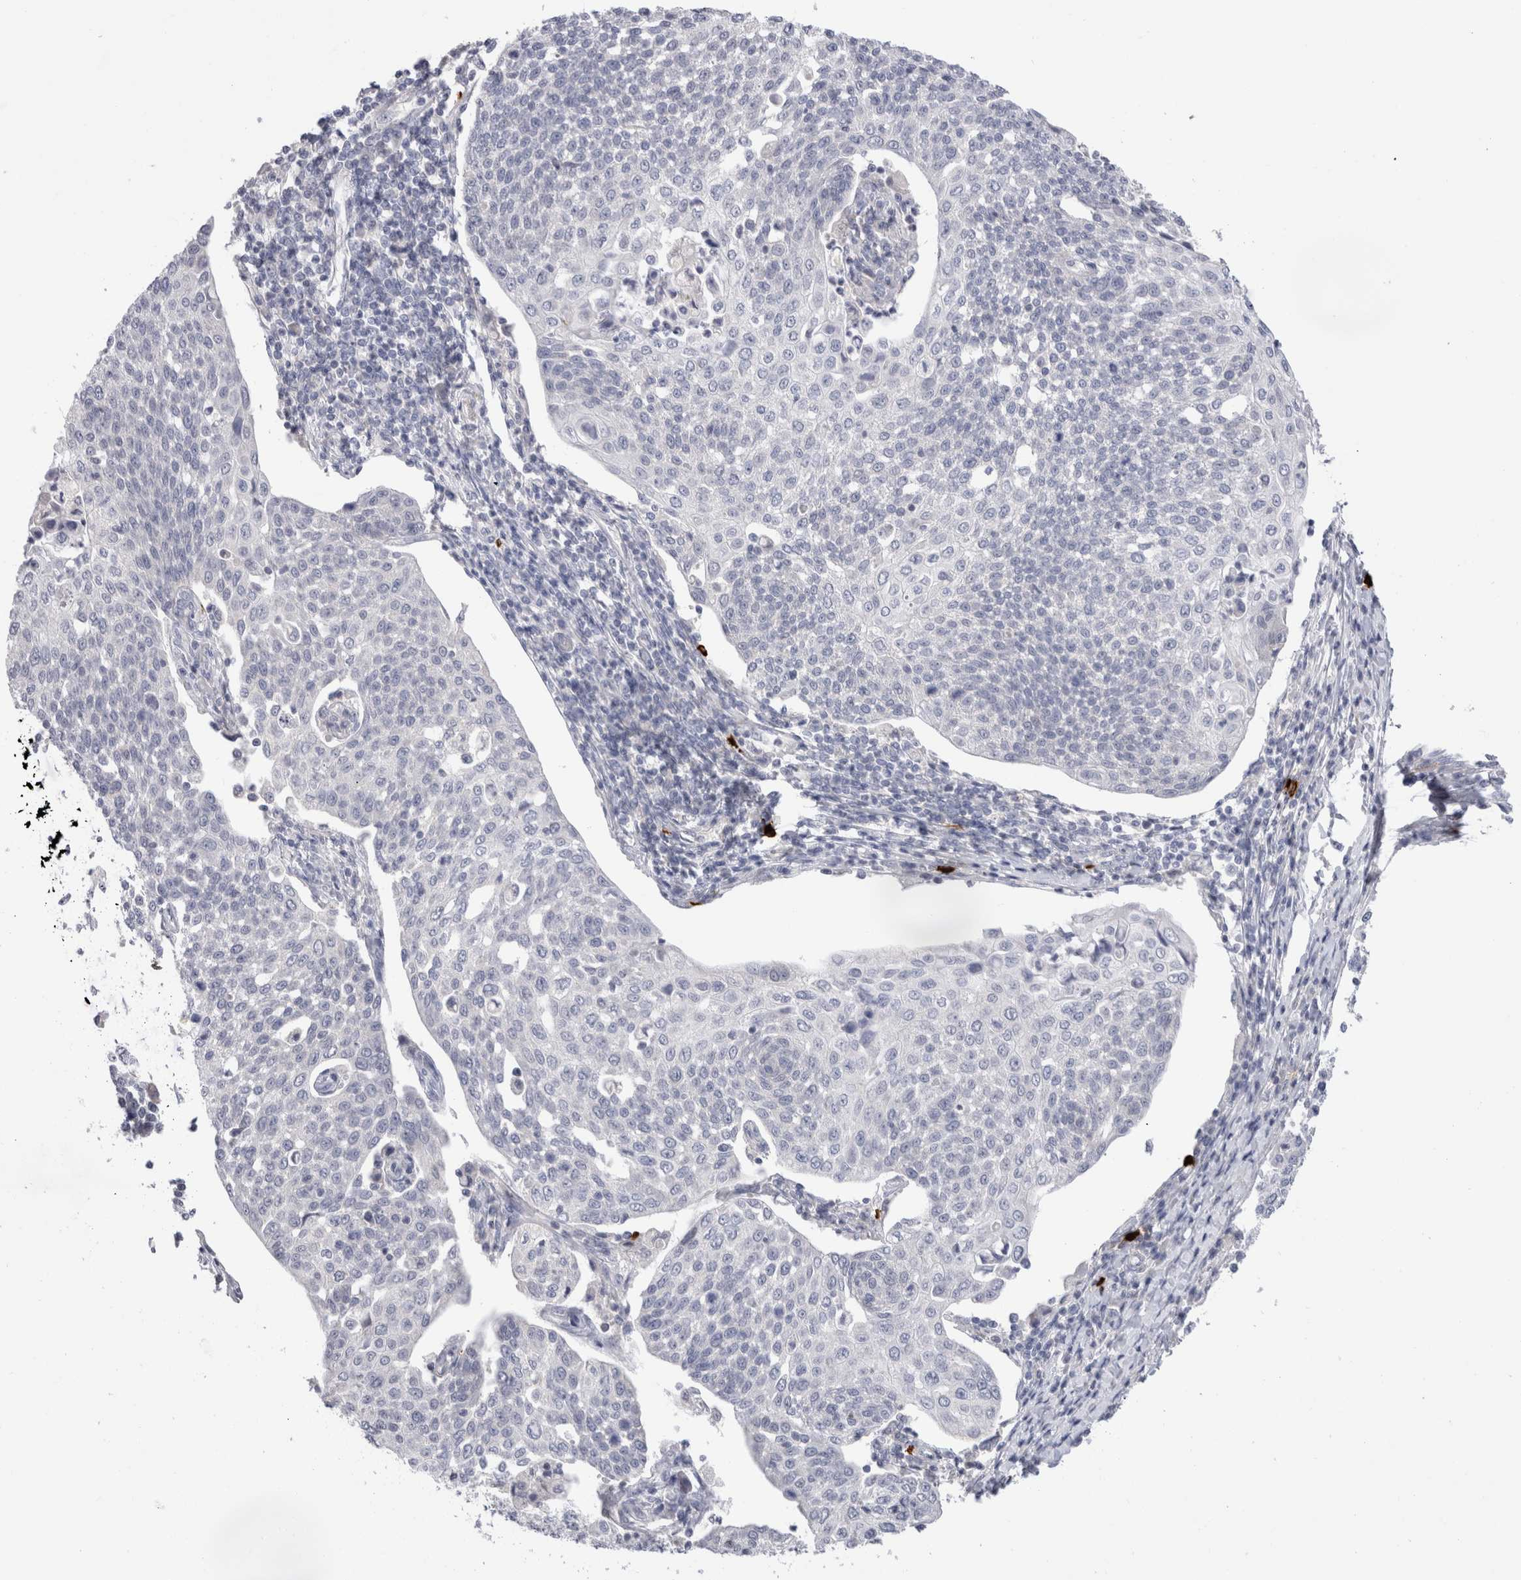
{"staining": {"intensity": "negative", "quantity": "none", "location": "none"}, "tissue": "cervical cancer", "cell_type": "Tumor cells", "image_type": "cancer", "snomed": [{"axis": "morphology", "description": "Squamous cell carcinoma, NOS"}, {"axis": "topography", "description": "Cervix"}], "caption": "This is an IHC photomicrograph of cervical cancer (squamous cell carcinoma). There is no staining in tumor cells.", "gene": "SPINK2", "patient": {"sex": "female", "age": 34}}